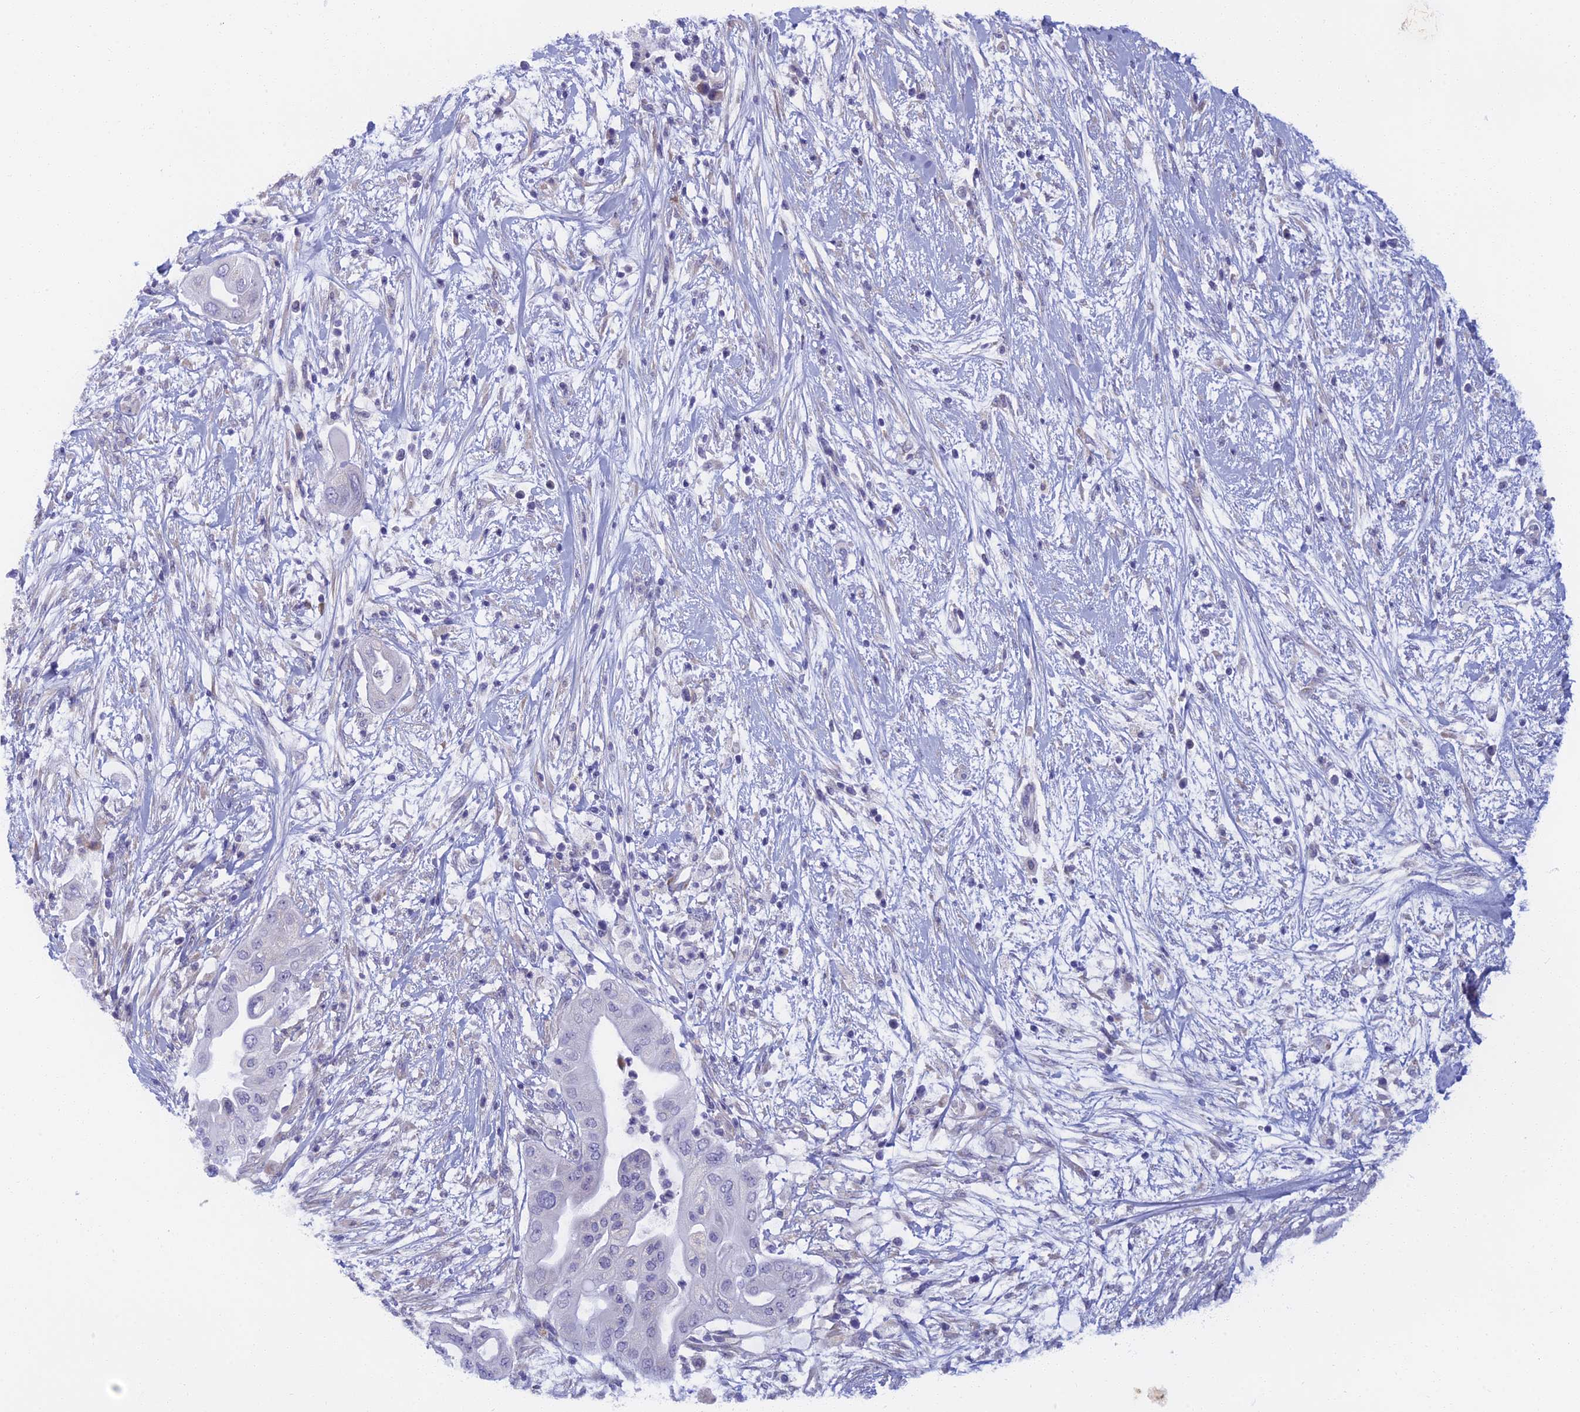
{"staining": {"intensity": "negative", "quantity": "none", "location": "none"}, "tissue": "pancreatic cancer", "cell_type": "Tumor cells", "image_type": "cancer", "snomed": [{"axis": "morphology", "description": "Adenocarcinoma, NOS"}, {"axis": "topography", "description": "Pancreas"}], "caption": "Immunohistochemistry (IHC) image of pancreatic cancer (adenocarcinoma) stained for a protein (brown), which reveals no expression in tumor cells.", "gene": "DDX51", "patient": {"sex": "male", "age": 68}}